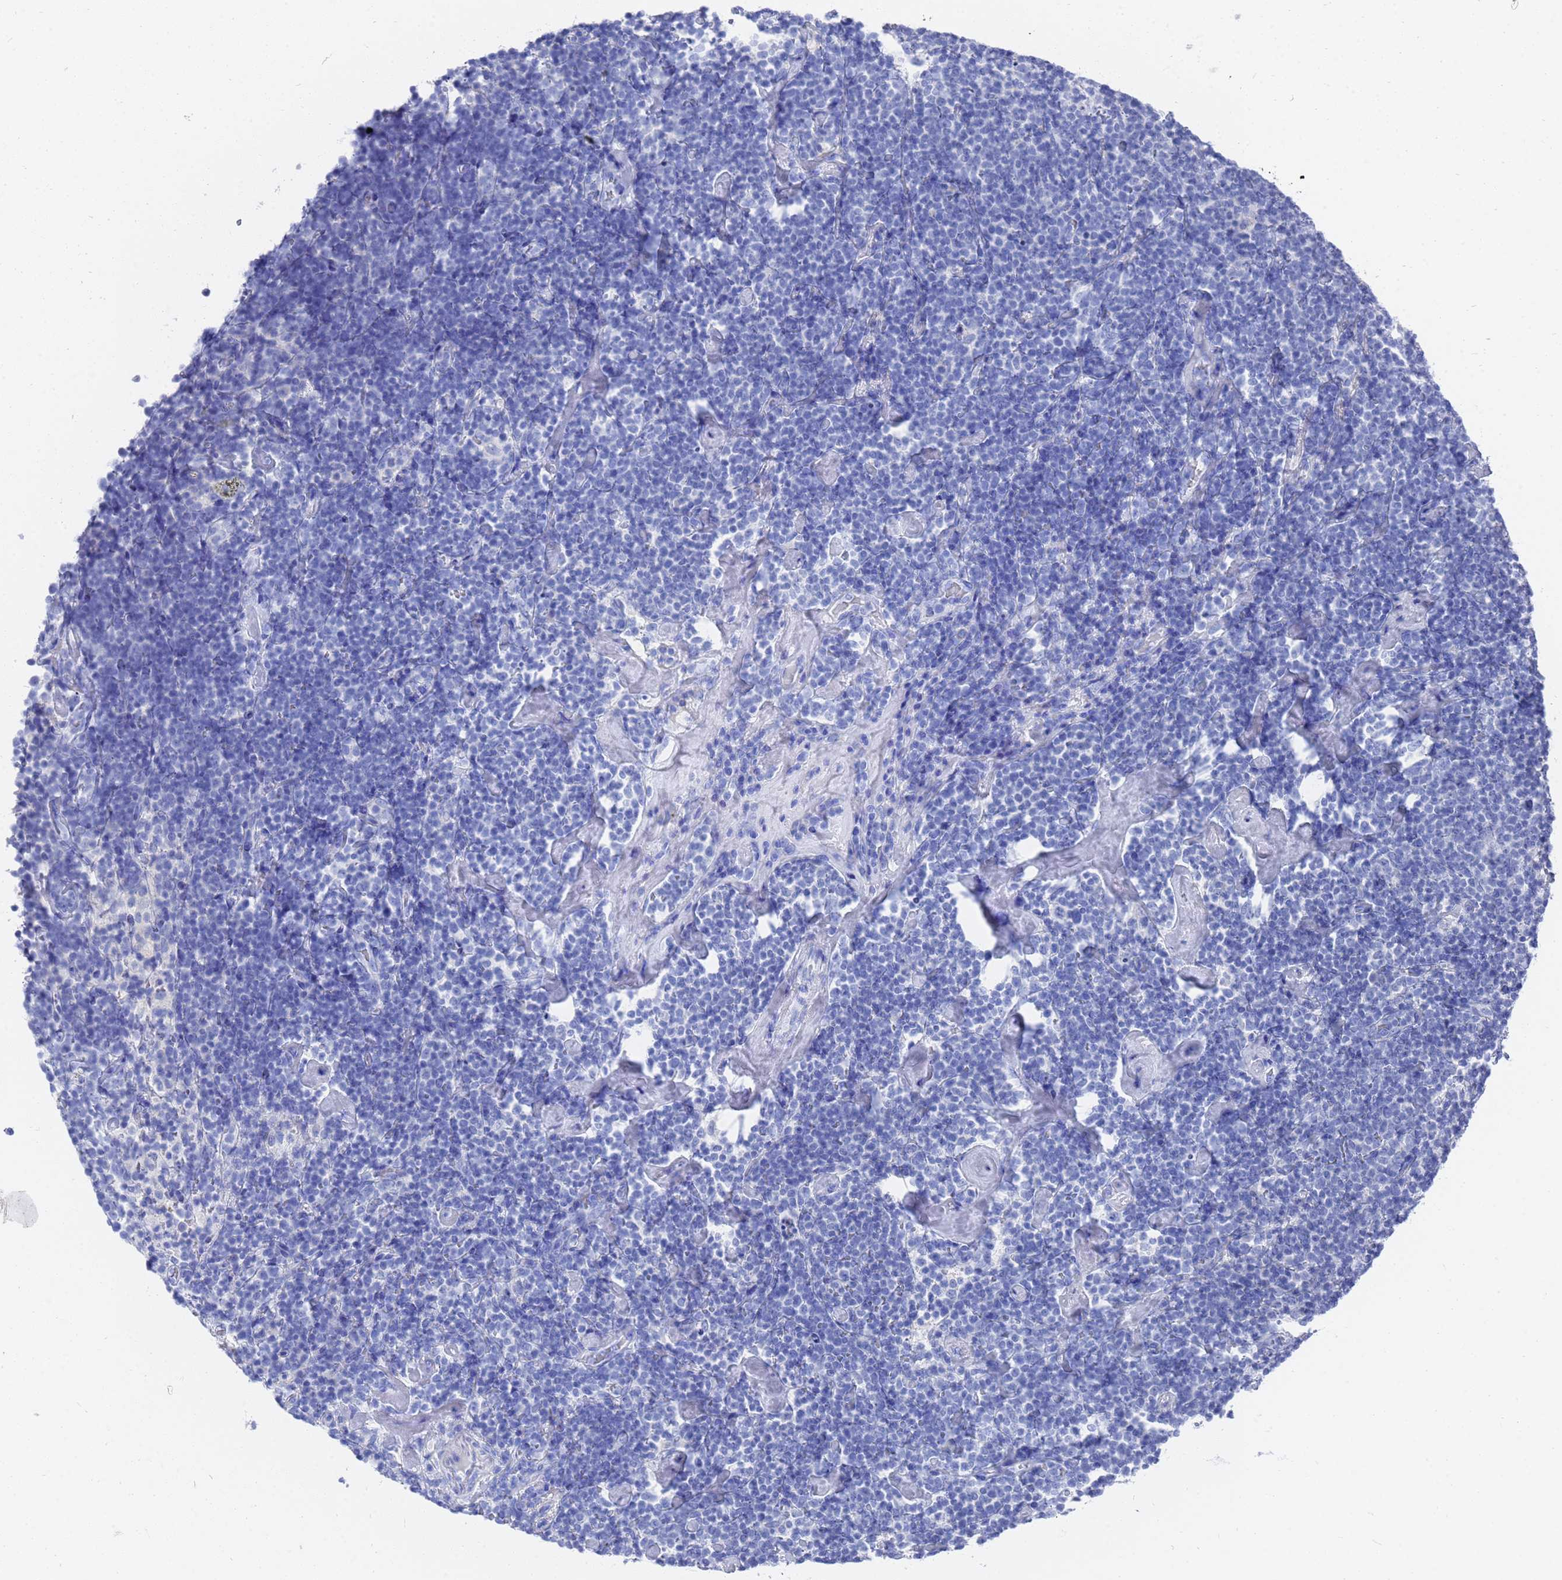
{"staining": {"intensity": "negative", "quantity": "none", "location": "none"}, "tissue": "lymphoma", "cell_type": "Tumor cells", "image_type": "cancer", "snomed": [{"axis": "morphology", "description": "Malignant lymphoma, non-Hodgkin's type, High grade"}, {"axis": "topography", "description": "Lymph node"}], "caption": "Protein analysis of high-grade malignant lymphoma, non-Hodgkin's type displays no significant positivity in tumor cells.", "gene": "GGT1", "patient": {"sex": "male", "age": 61}}